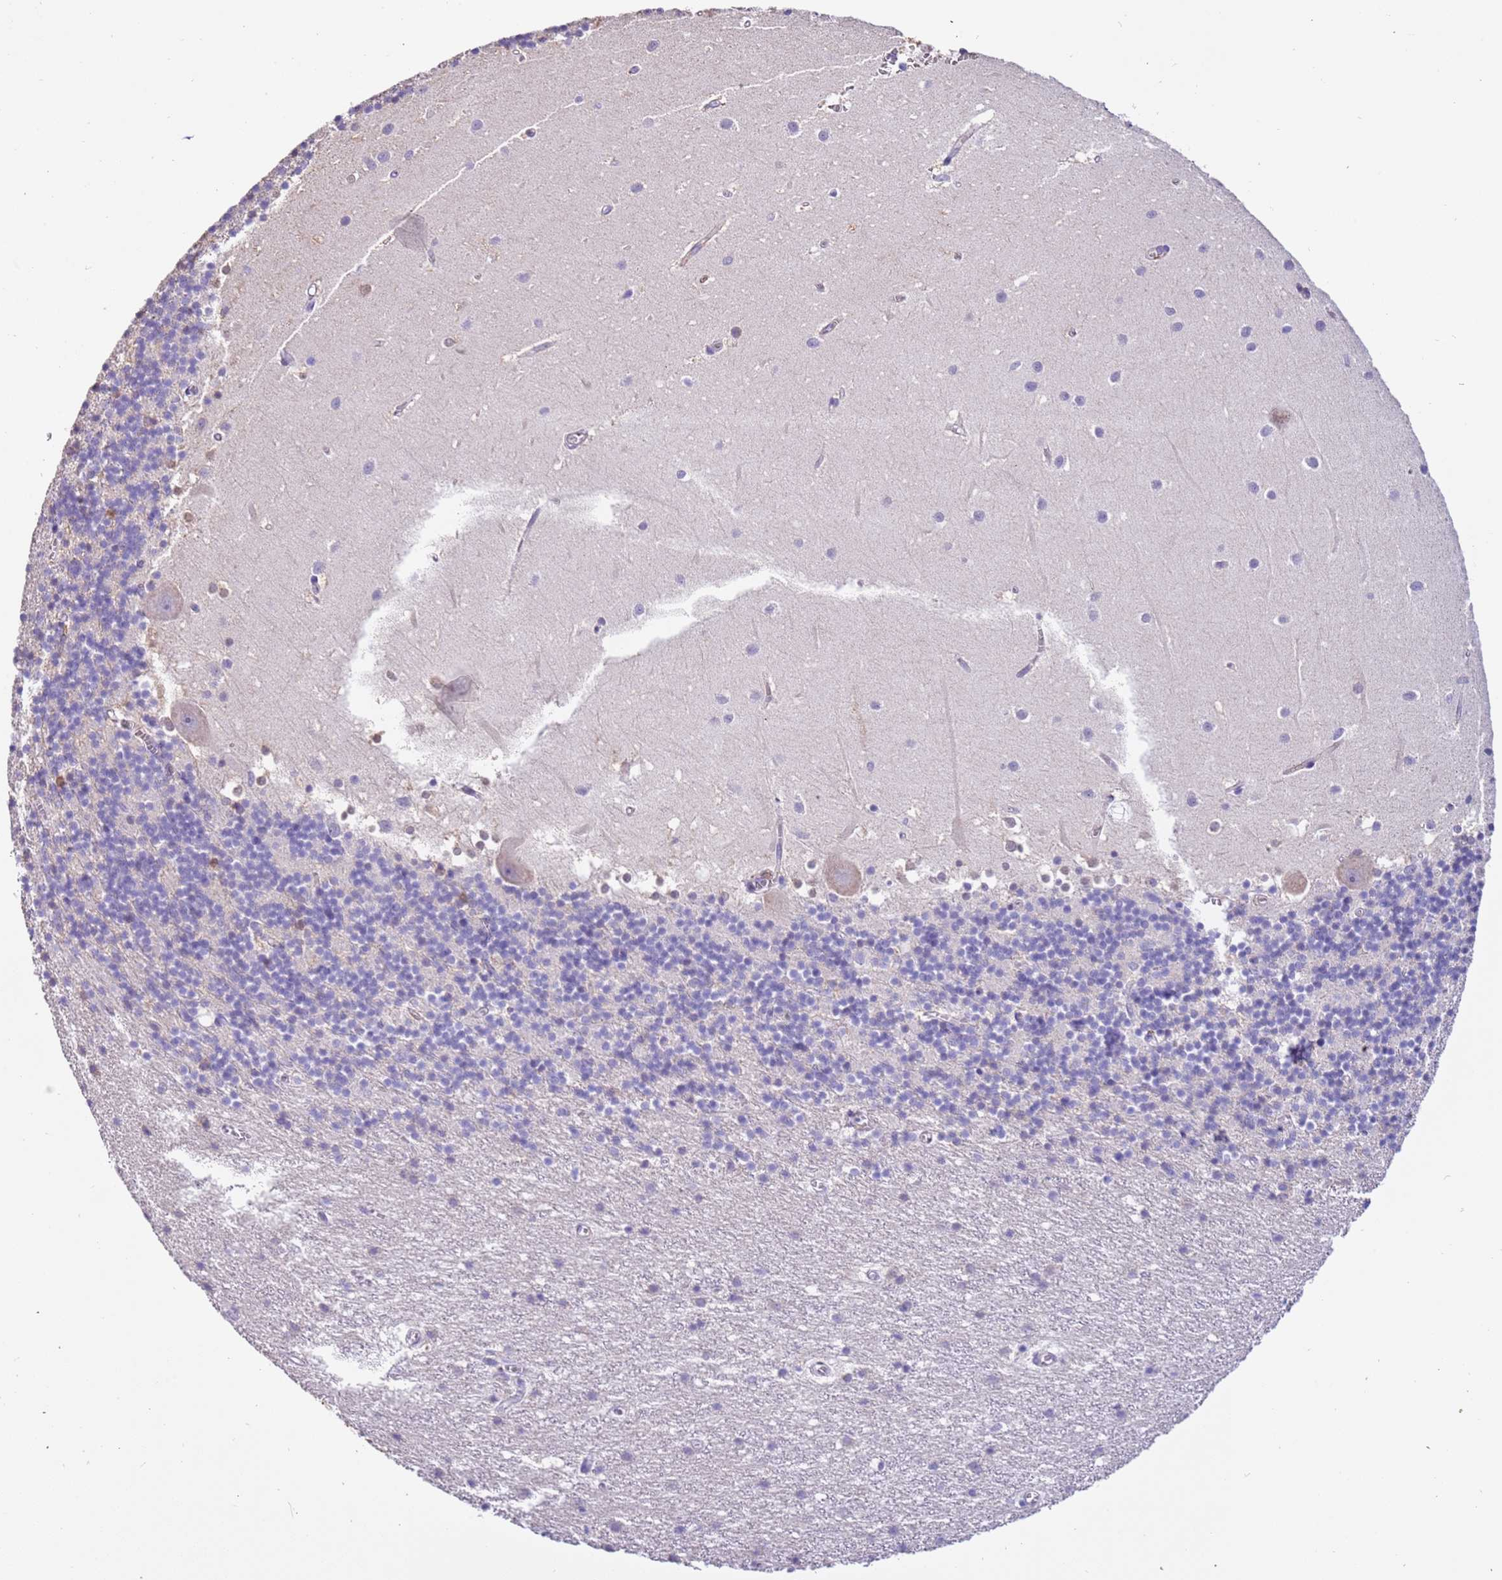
{"staining": {"intensity": "negative", "quantity": "none", "location": "none"}, "tissue": "cerebellum", "cell_type": "Cells in granular layer", "image_type": "normal", "snomed": [{"axis": "morphology", "description": "Normal tissue, NOS"}, {"axis": "topography", "description": "Cerebellum"}], "caption": "Unremarkable cerebellum was stained to show a protein in brown. There is no significant staining in cells in granular layer. The staining was performed using DAB (3,3'-diaminobenzidine) to visualize the protein expression in brown, while the nuclei were stained in blue with hematoxylin (Magnification: 20x).", "gene": "PCGF2", "patient": {"sex": "male", "age": 54}}